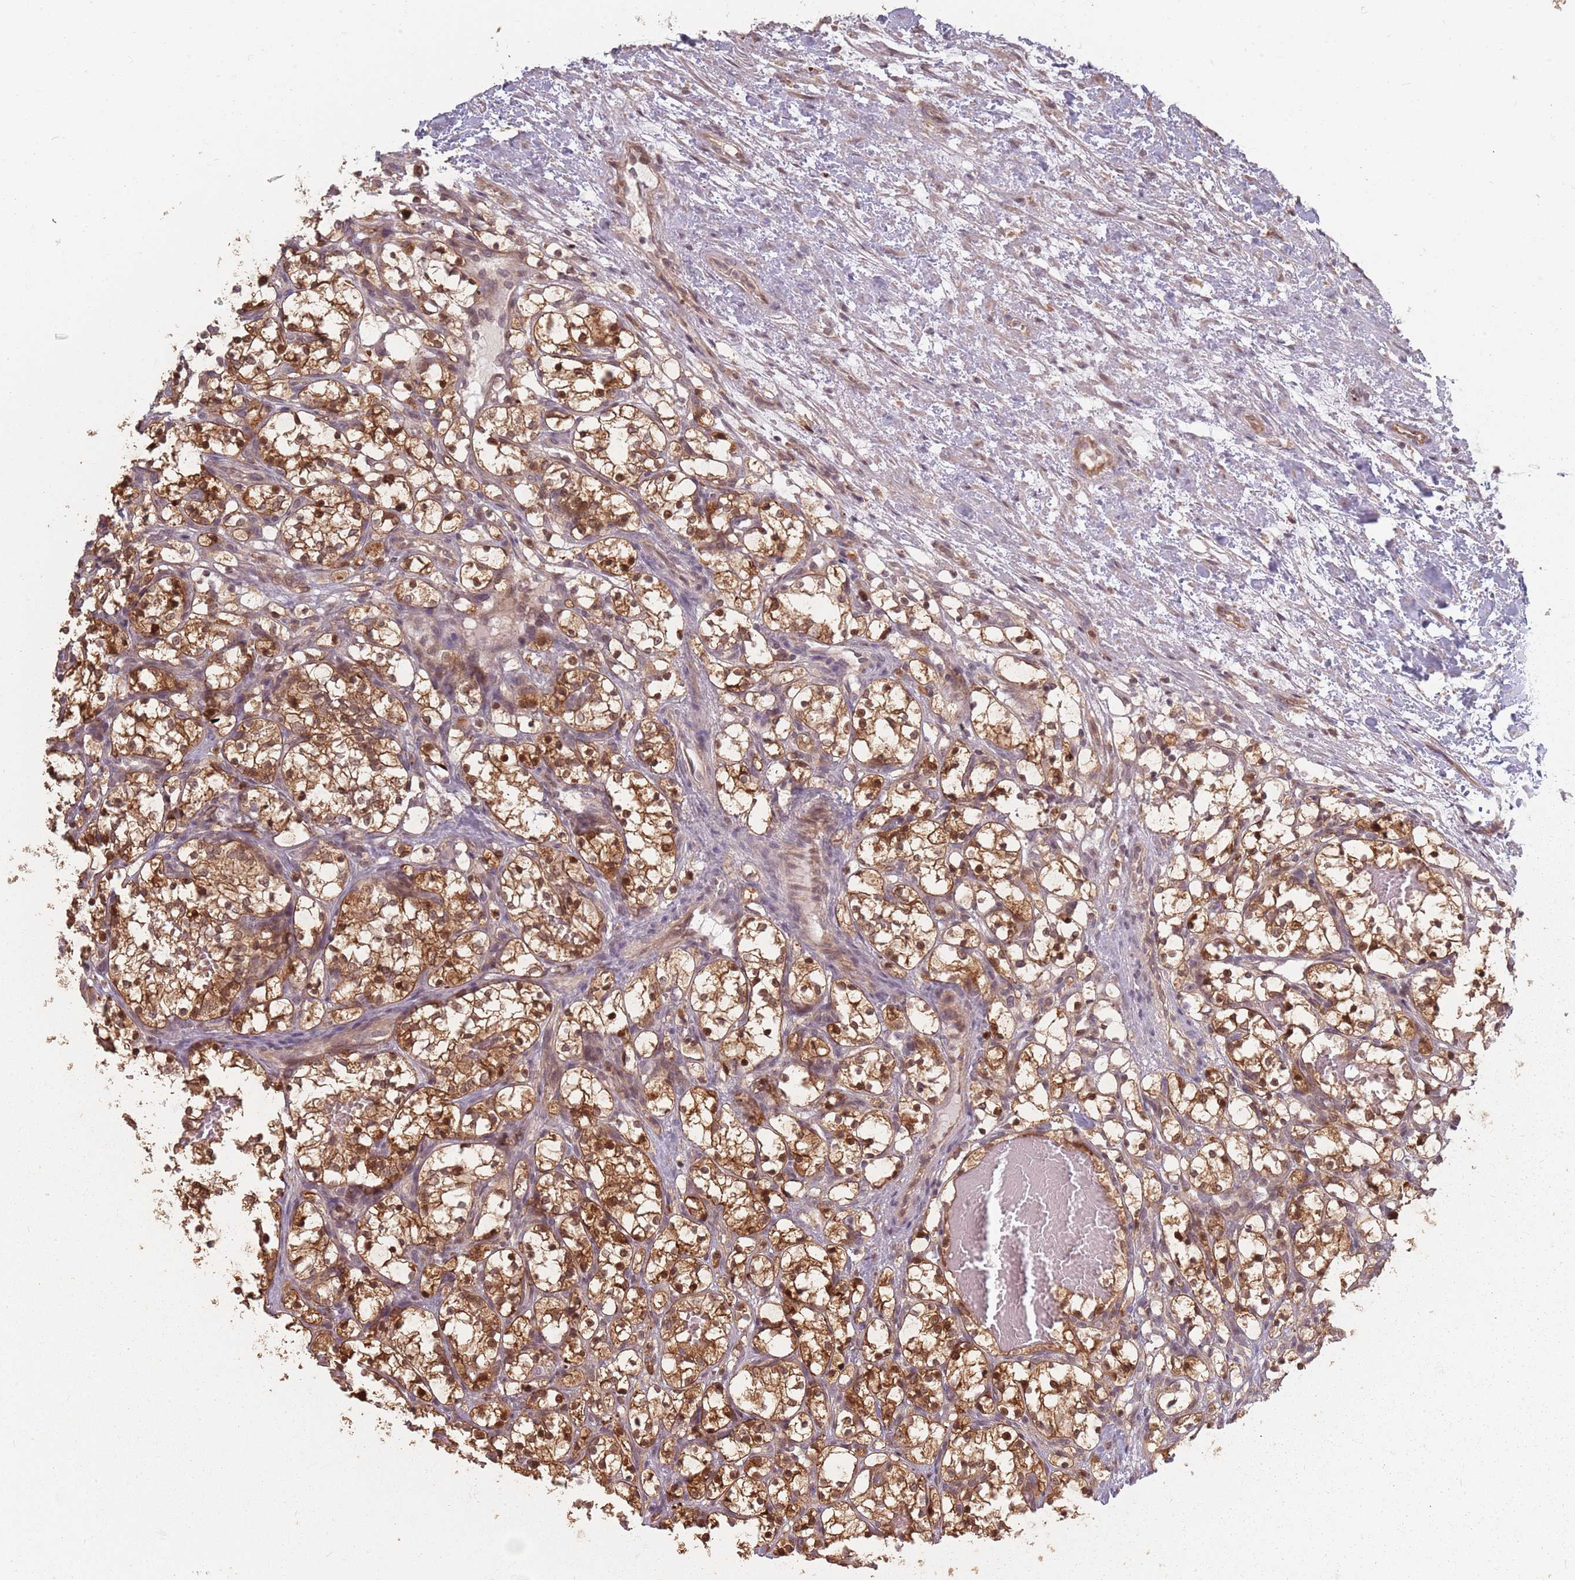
{"staining": {"intensity": "moderate", "quantity": ">75%", "location": "cytoplasmic/membranous,nuclear"}, "tissue": "renal cancer", "cell_type": "Tumor cells", "image_type": "cancer", "snomed": [{"axis": "morphology", "description": "Adenocarcinoma, NOS"}, {"axis": "topography", "description": "Kidney"}], "caption": "Adenocarcinoma (renal) stained for a protein shows moderate cytoplasmic/membranous and nuclear positivity in tumor cells. Using DAB (3,3'-diaminobenzidine) (brown) and hematoxylin (blue) stains, captured at high magnification using brightfield microscopy.", "gene": "VPS52", "patient": {"sex": "female", "age": 69}}